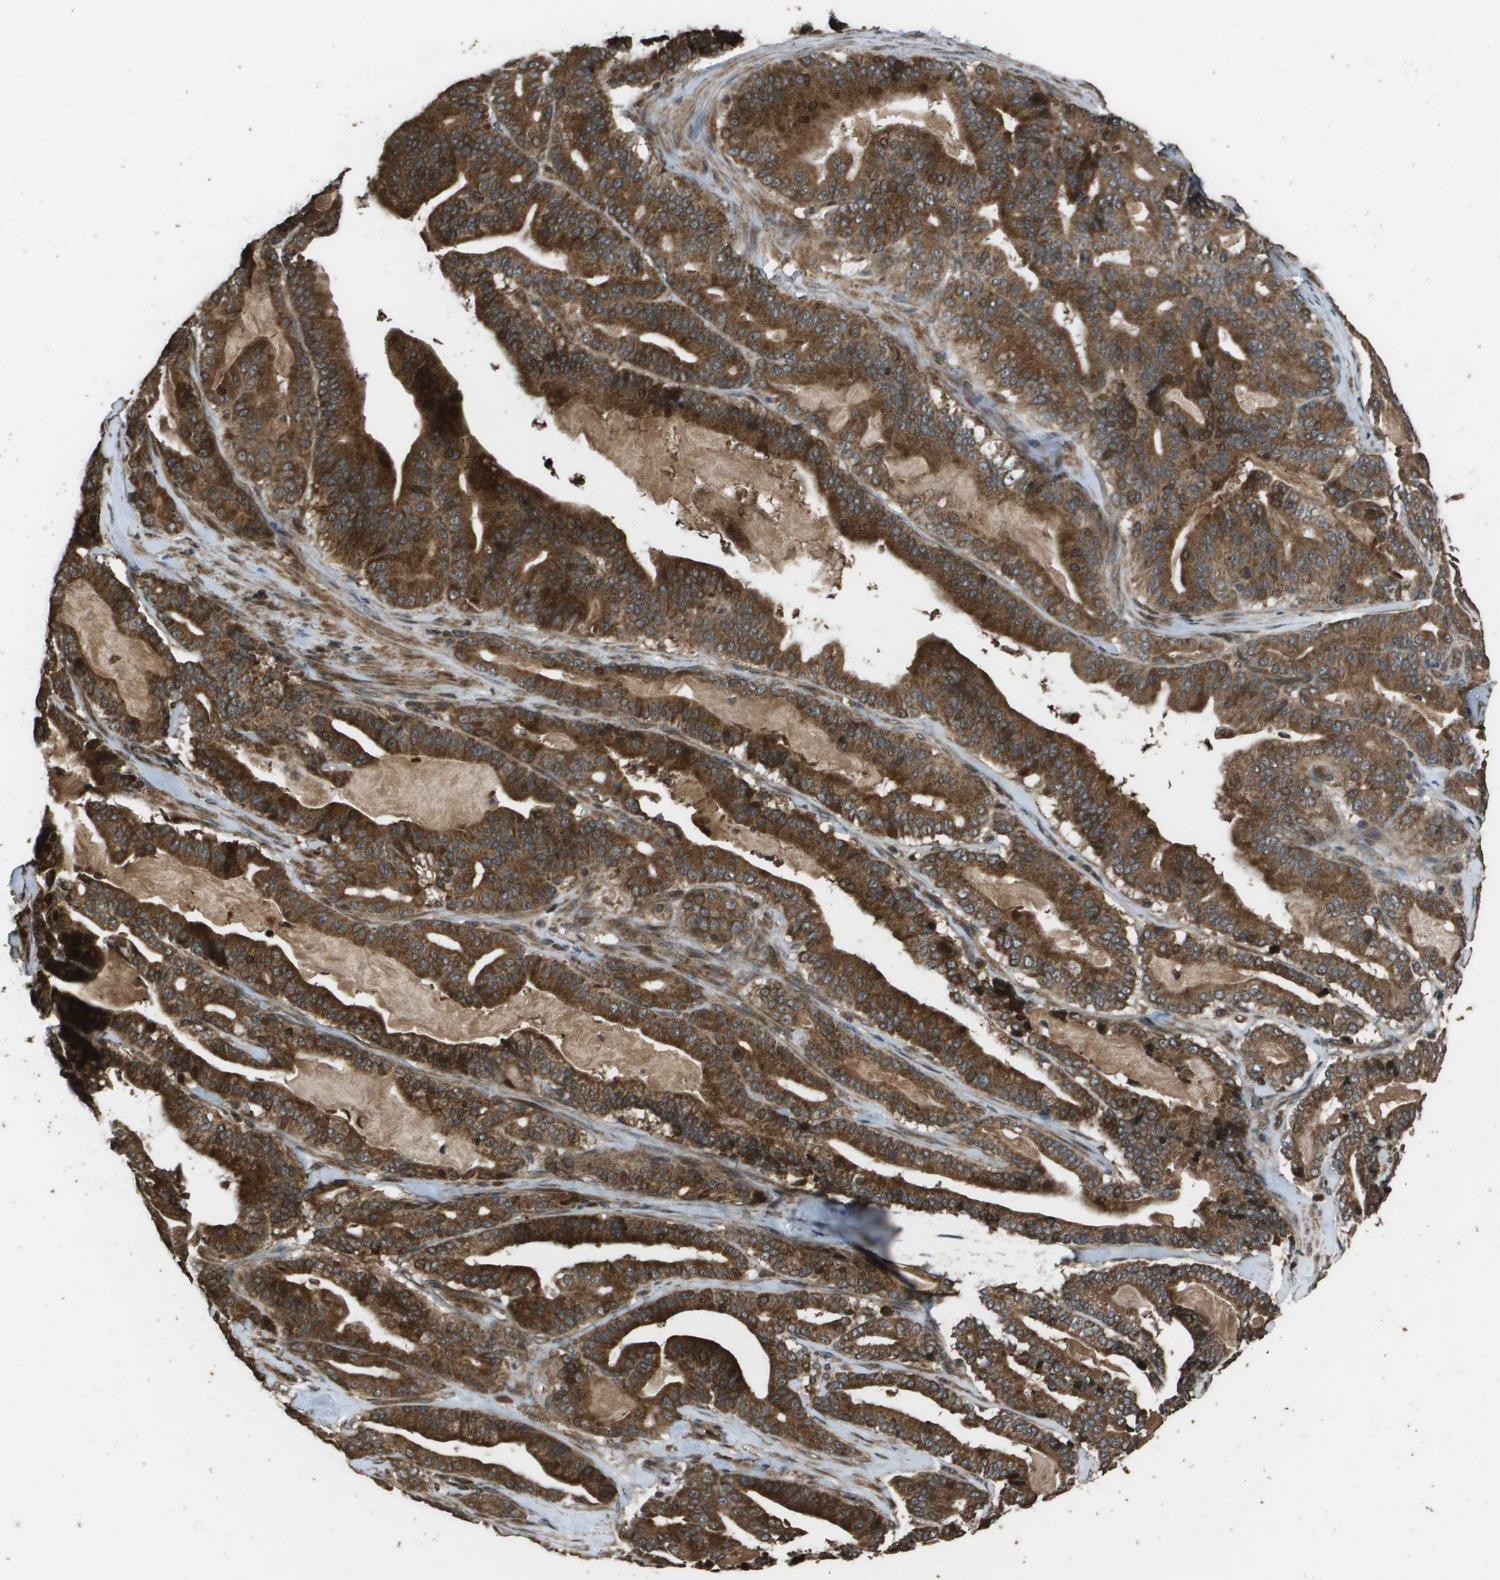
{"staining": {"intensity": "strong", "quantity": ">75%", "location": "cytoplasmic/membranous"}, "tissue": "pancreatic cancer", "cell_type": "Tumor cells", "image_type": "cancer", "snomed": [{"axis": "morphology", "description": "Adenocarcinoma, NOS"}, {"axis": "topography", "description": "Pancreas"}], "caption": "Pancreatic adenocarcinoma stained with IHC demonstrates strong cytoplasmic/membranous staining in approximately >75% of tumor cells.", "gene": "FIG4", "patient": {"sex": "male", "age": 63}}